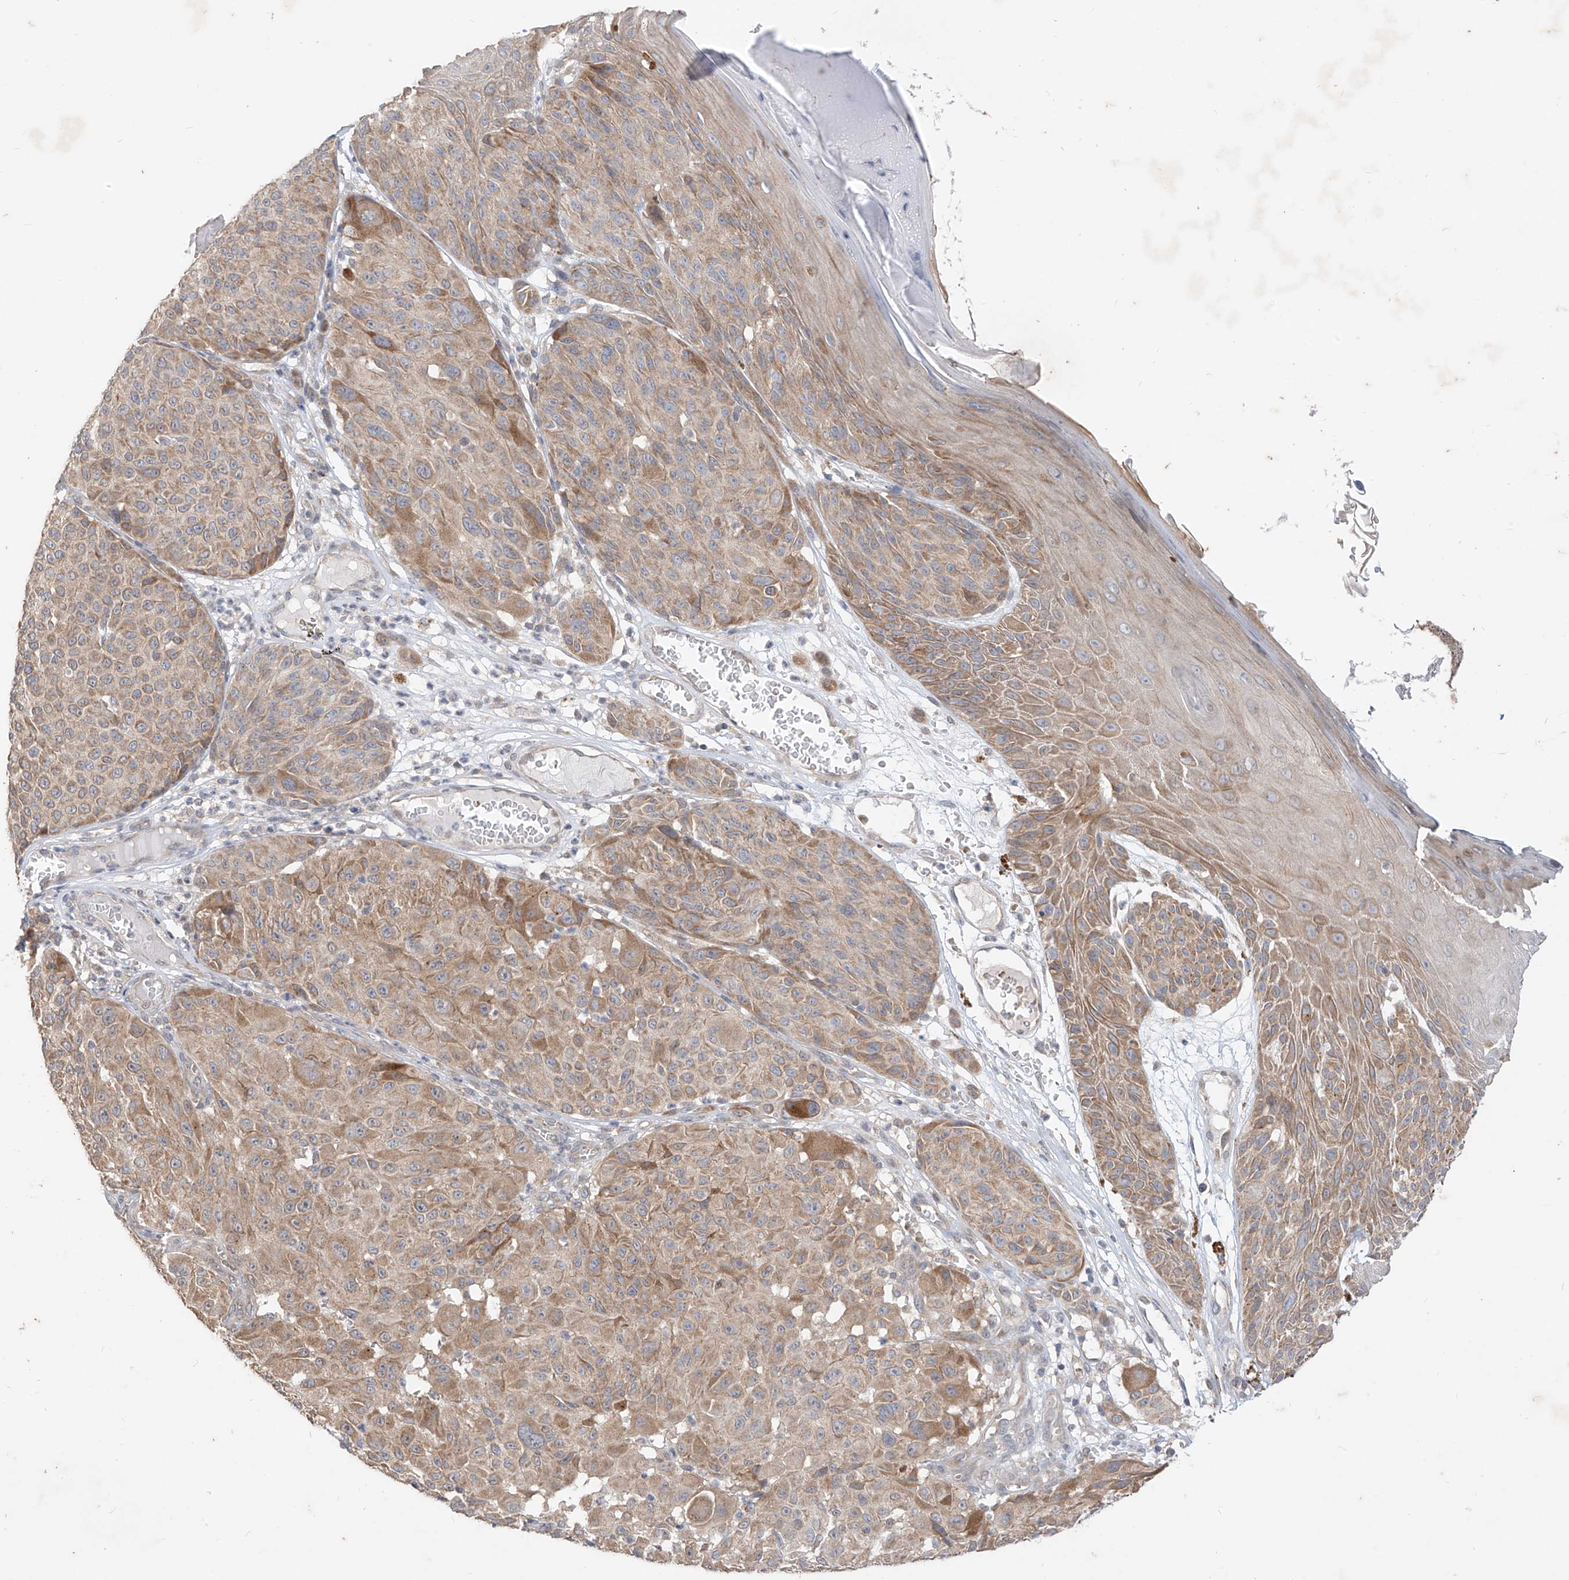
{"staining": {"intensity": "moderate", "quantity": ">75%", "location": "cytoplasmic/membranous"}, "tissue": "melanoma", "cell_type": "Tumor cells", "image_type": "cancer", "snomed": [{"axis": "morphology", "description": "Malignant melanoma, NOS"}, {"axis": "topography", "description": "Skin"}], "caption": "Approximately >75% of tumor cells in malignant melanoma show moderate cytoplasmic/membranous protein positivity as visualized by brown immunohistochemical staining.", "gene": "MTUS2", "patient": {"sex": "male", "age": 83}}